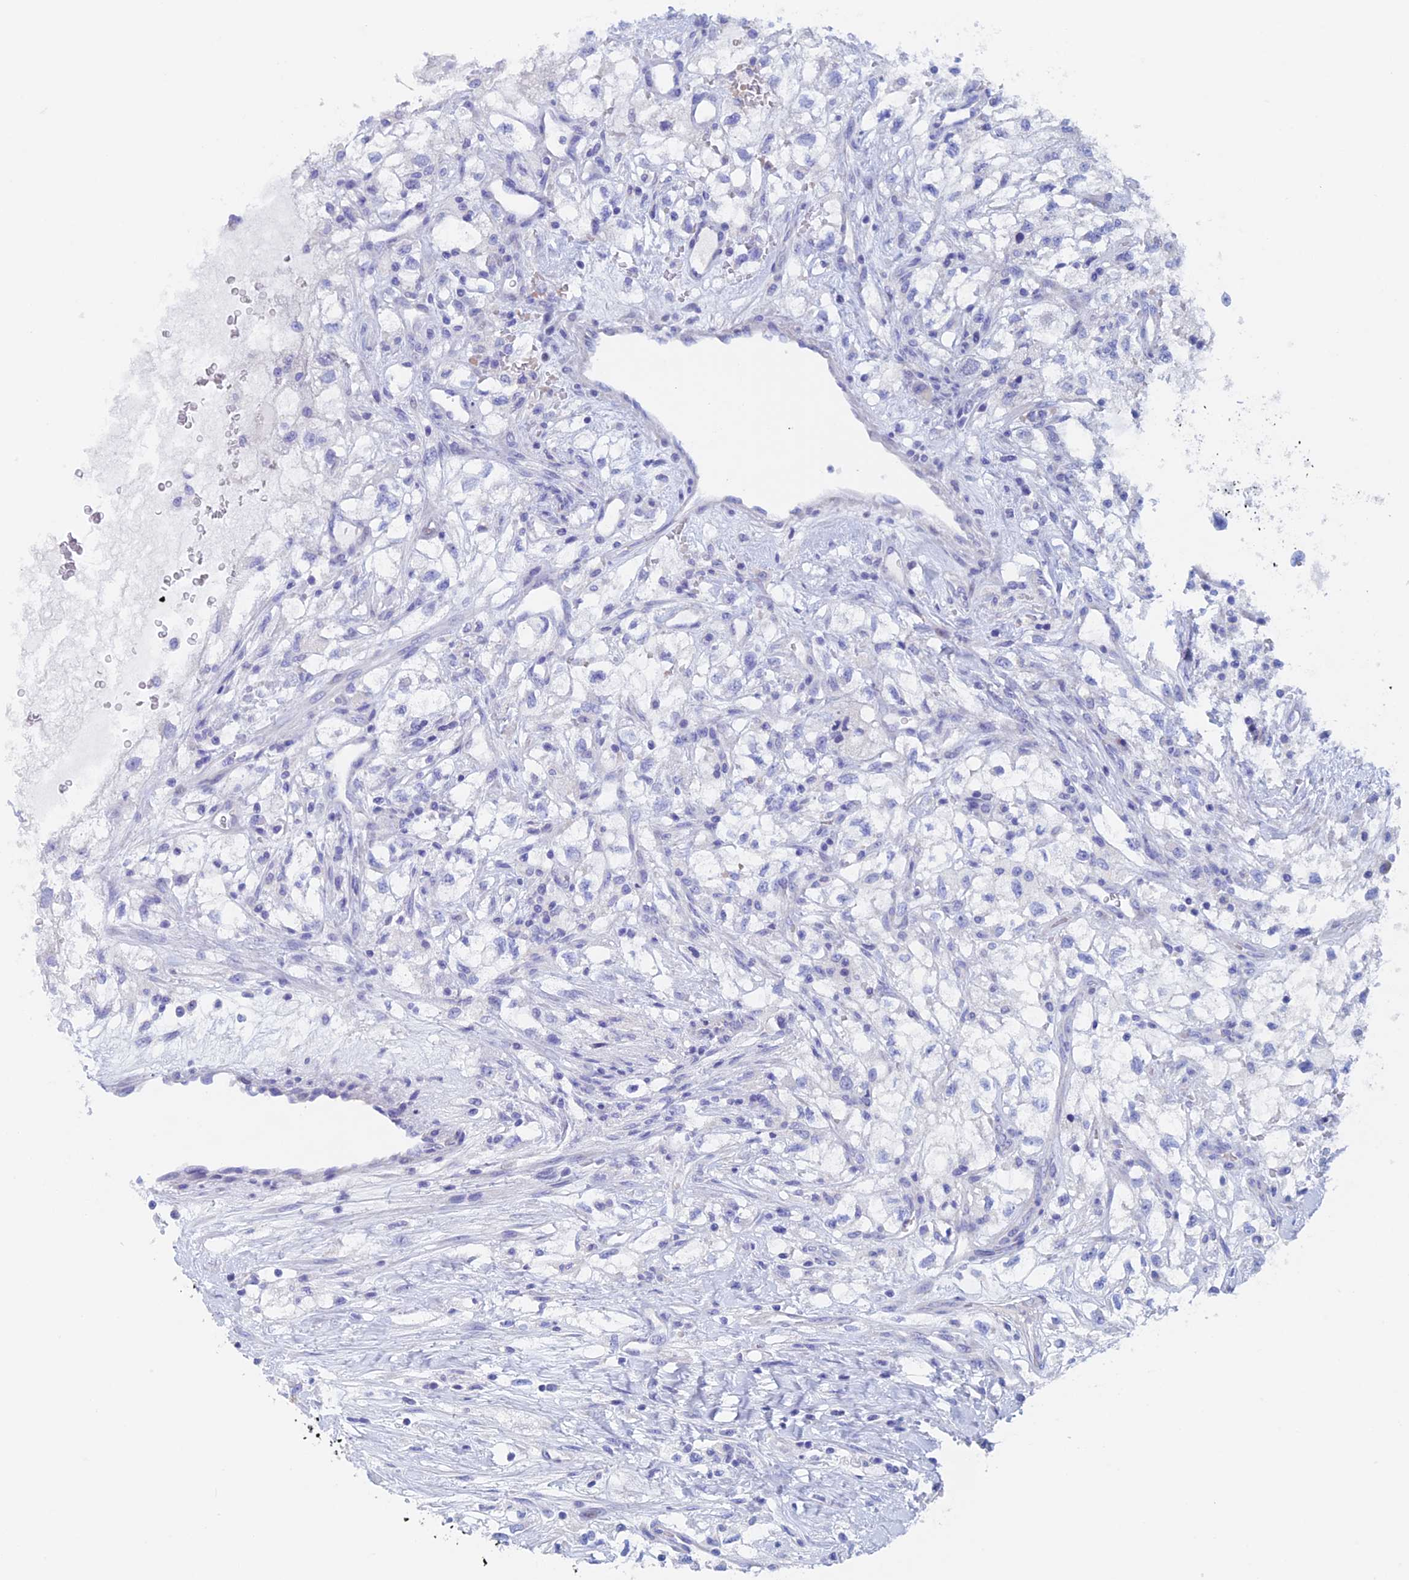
{"staining": {"intensity": "negative", "quantity": "none", "location": "none"}, "tissue": "renal cancer", "cell_type": "Tumor cells", "image_type": "cancer", "snomed": [{"axis": "morphology", "description": "Adenocarcinoma, NOS"}, {"axis": "topography", "description": "Kidney"}], "caption": "Protein analysis of renal cancer demonstrates no significant positivity in tumor cells.", "gene": "PSMC3IP", "patient": {"sex": "male", "age": 59}}